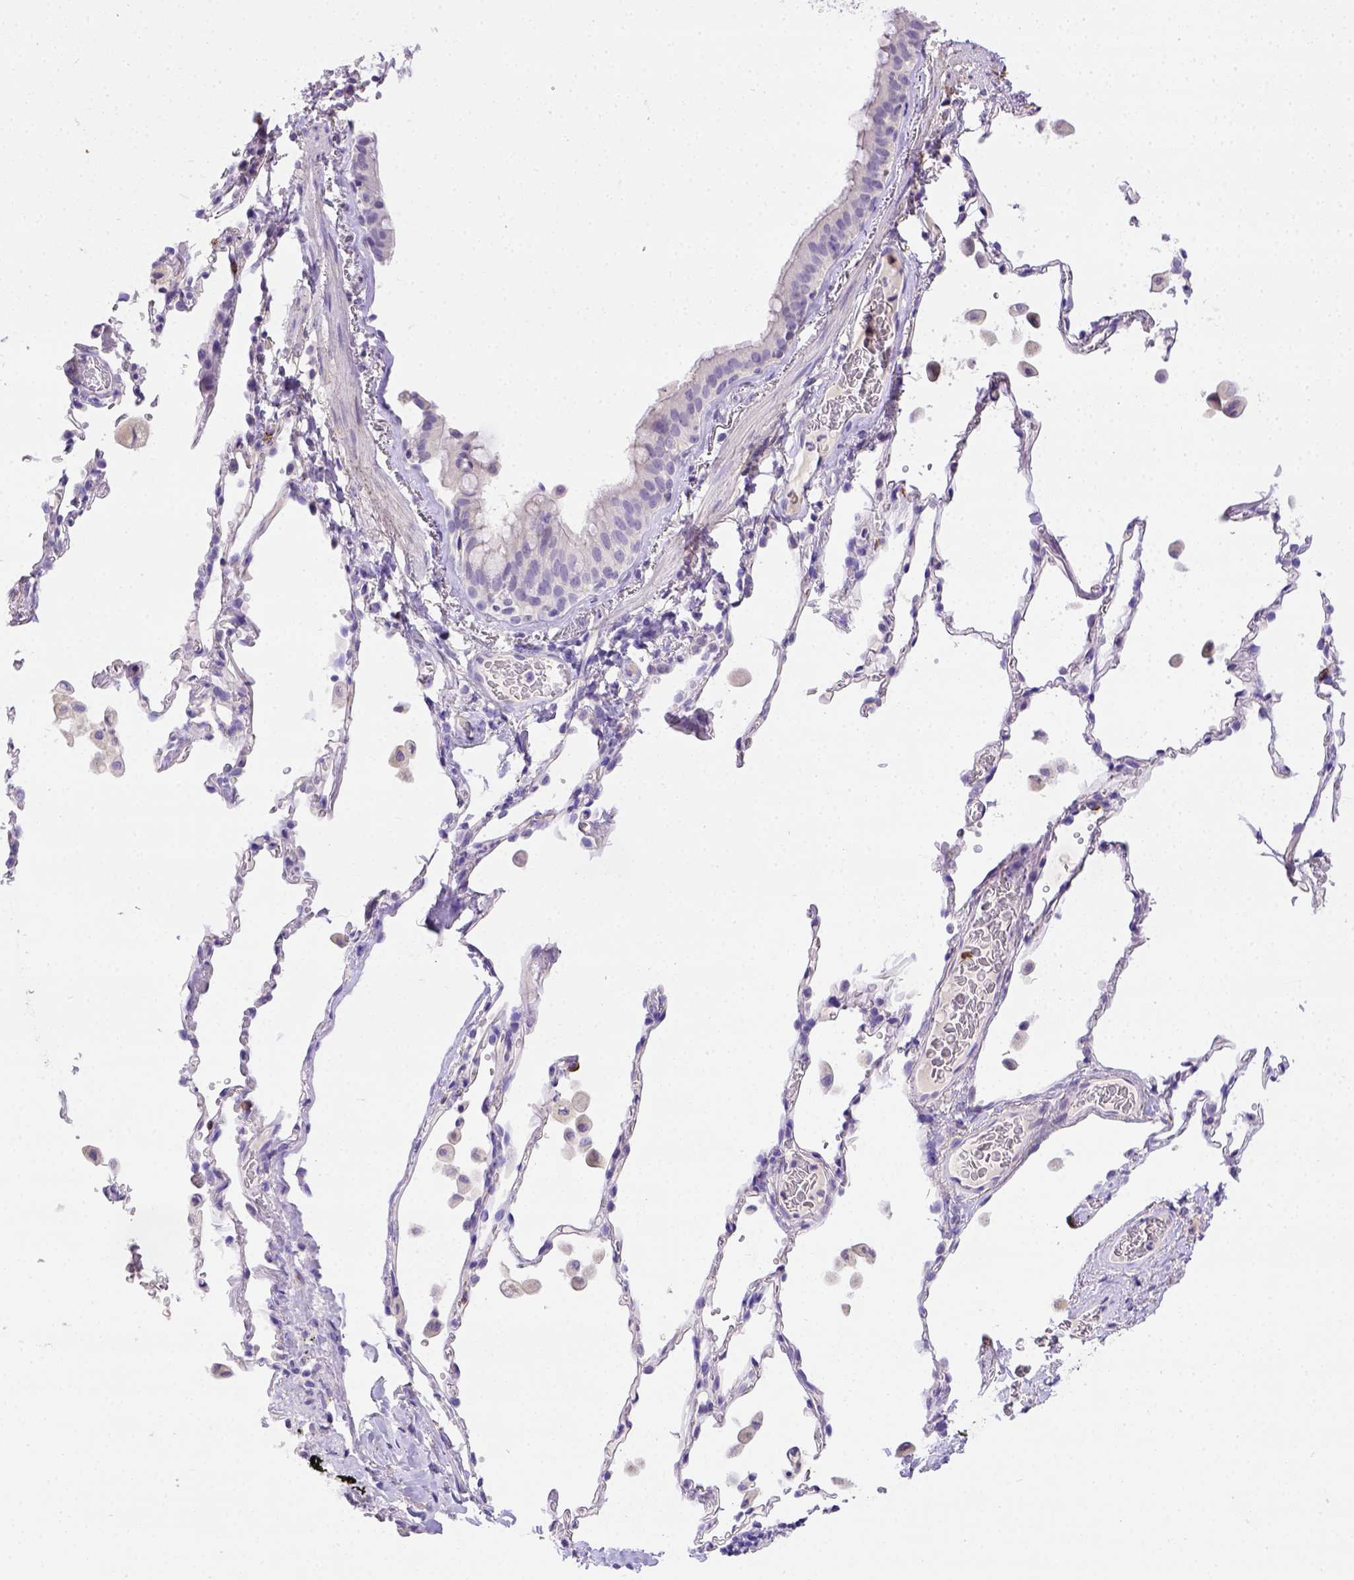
{"staining": {"intensity": "negative", "quantity": "none", "location": "none"}, "tissue": "bronchus", "cell_type": "Respiratory epithelial cells", "image_type": "normal", "snomed": [{"axis": "morphology", "description": "Normal tissue, NOS"}, {"axis": "topography", "description": "Bronchus"}, {"axis": "topography", "description": "Lung"}], "caption": "Immunohistochemistry micrograph of benign bronchus: human bronchus stained with DAB (3,3'-diaminobenzidine) shows no significant protein staining in respiratory epithelial cells.", "gene": "B3GAT1", "patient": {"sex": "male", "age": 54}}